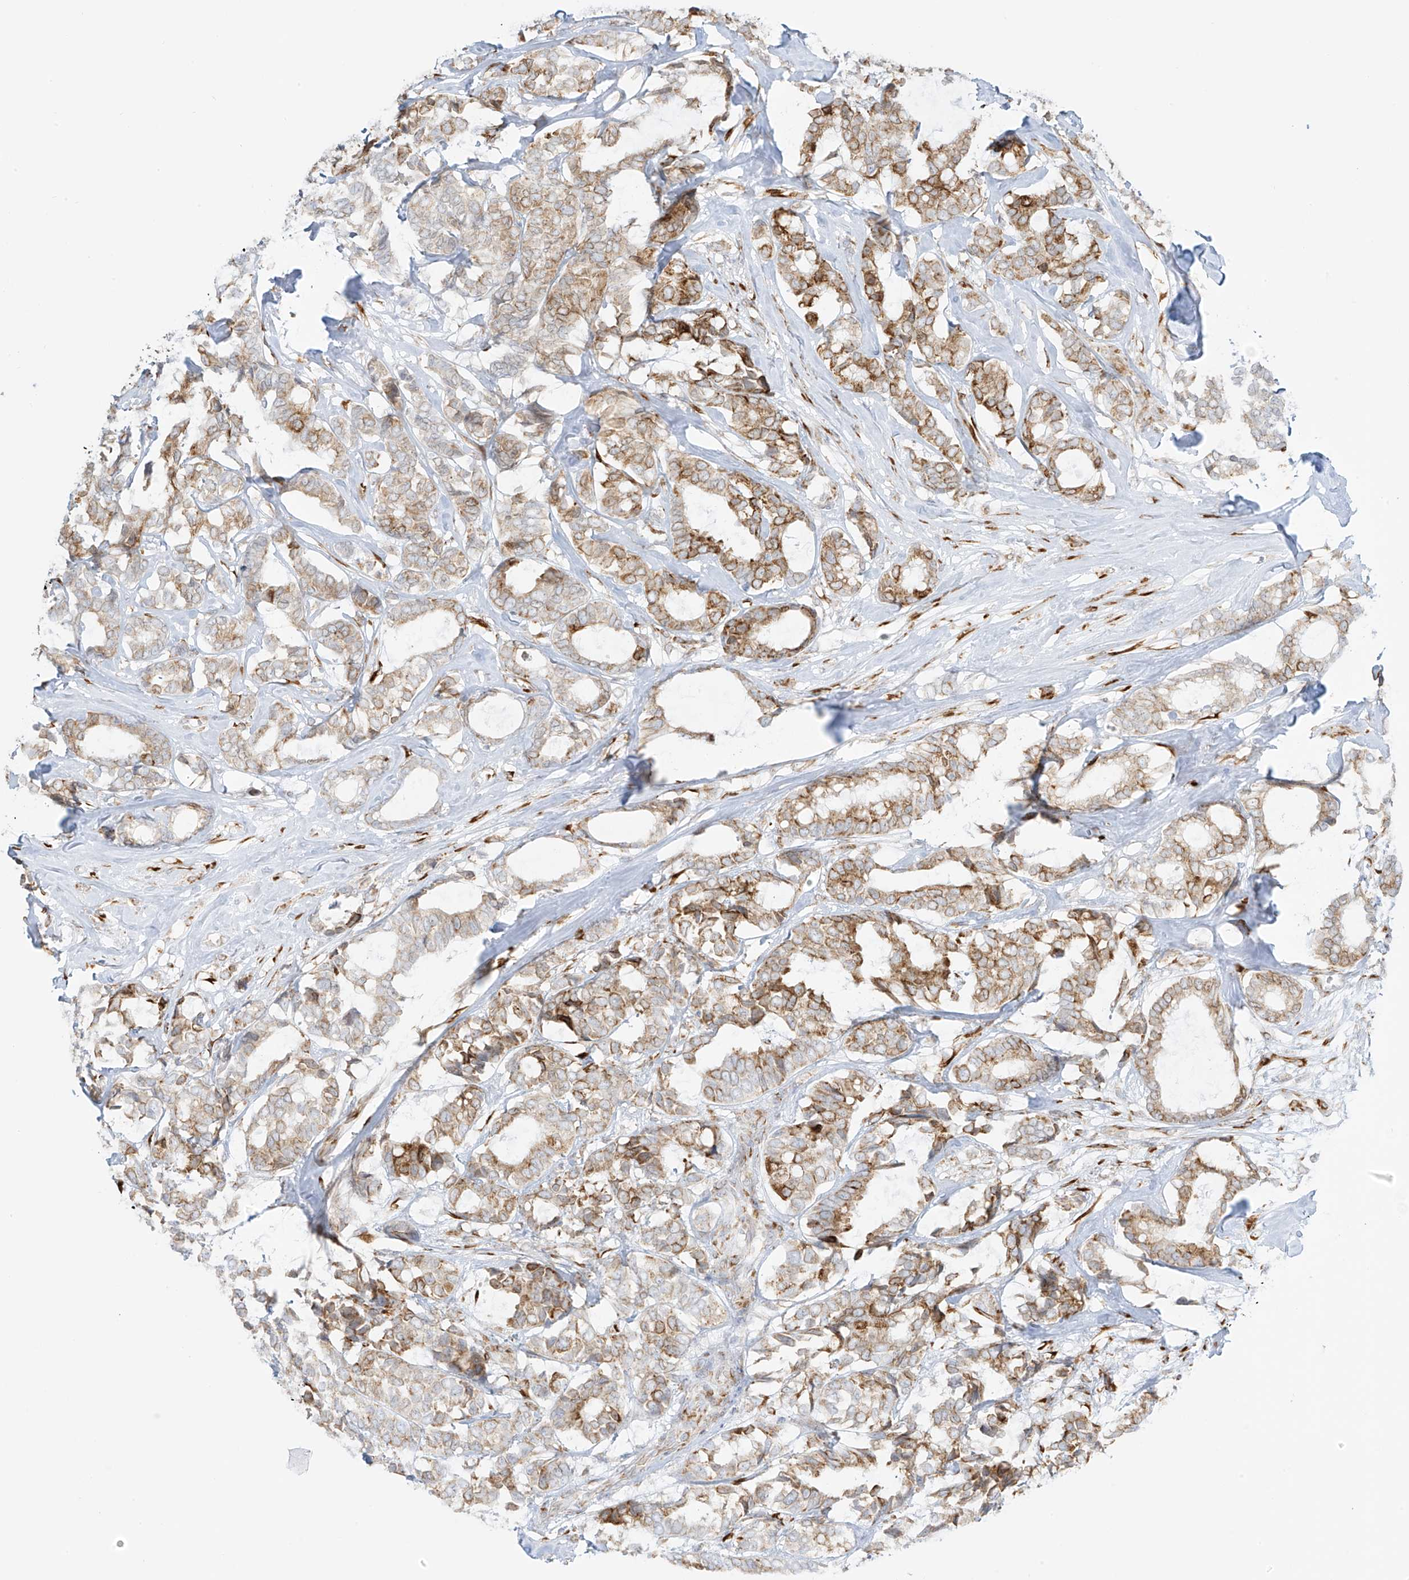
{"staining": {"intensity": "moderate", "quantity": ">75%", "location": "cytoplasmic/membranous"}, "tissue": "breast cancer", "cell_type": "Tumor cells", "image_type": "cancer", "snomed": [{"axis": "morphology", "description": "Duct carcinoma"}, {"axis": "topography", "description": "Breast"}], "caption": "About >75% of tumor cells in human invasive ductal carcinoma (breast) reveal moderate cytoplasmic/membranous protein staining as visualized by brown immunohistochemical staining.", "gene": "LRRC59", "patient": {"sex": "female", "age": 87}}